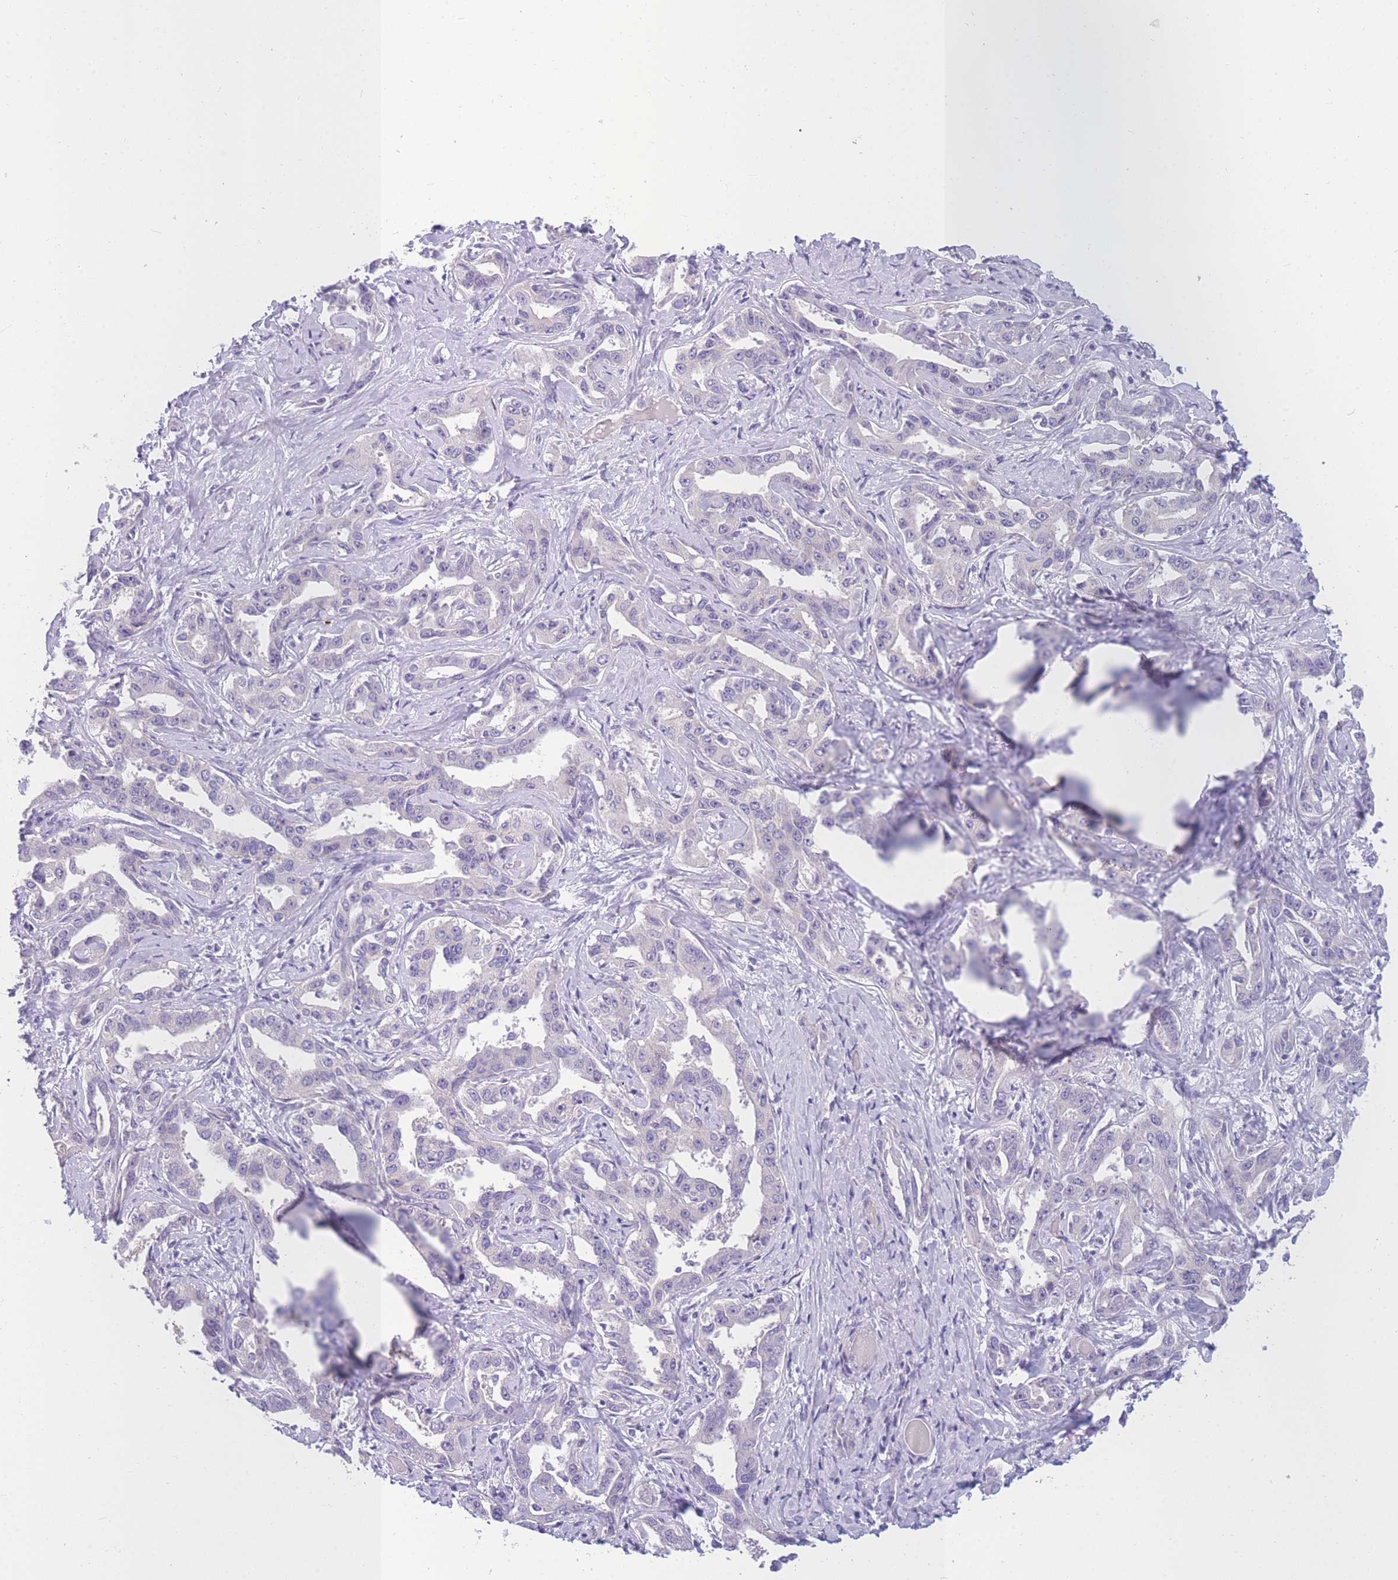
{"staining": {"intensity": "negative", "quantity": "none", "location": "none"}, "tissue": "liver cancer", "cell_type": "Tumor cells", "image_type": "cancer", "snomed": [{"axis": "morphology", "description": "Cholangiocarcinoma"}, {"axis": "topography", "description": "Liver"}], "caption": "A high-resolution photomicrograph shows immunohistochemistry (IHC) staining of liver cancer, which exhibits no significant staining in tumor cells.", "gene": "DDX49", "patient": {"sex": "male", "age": 59}}